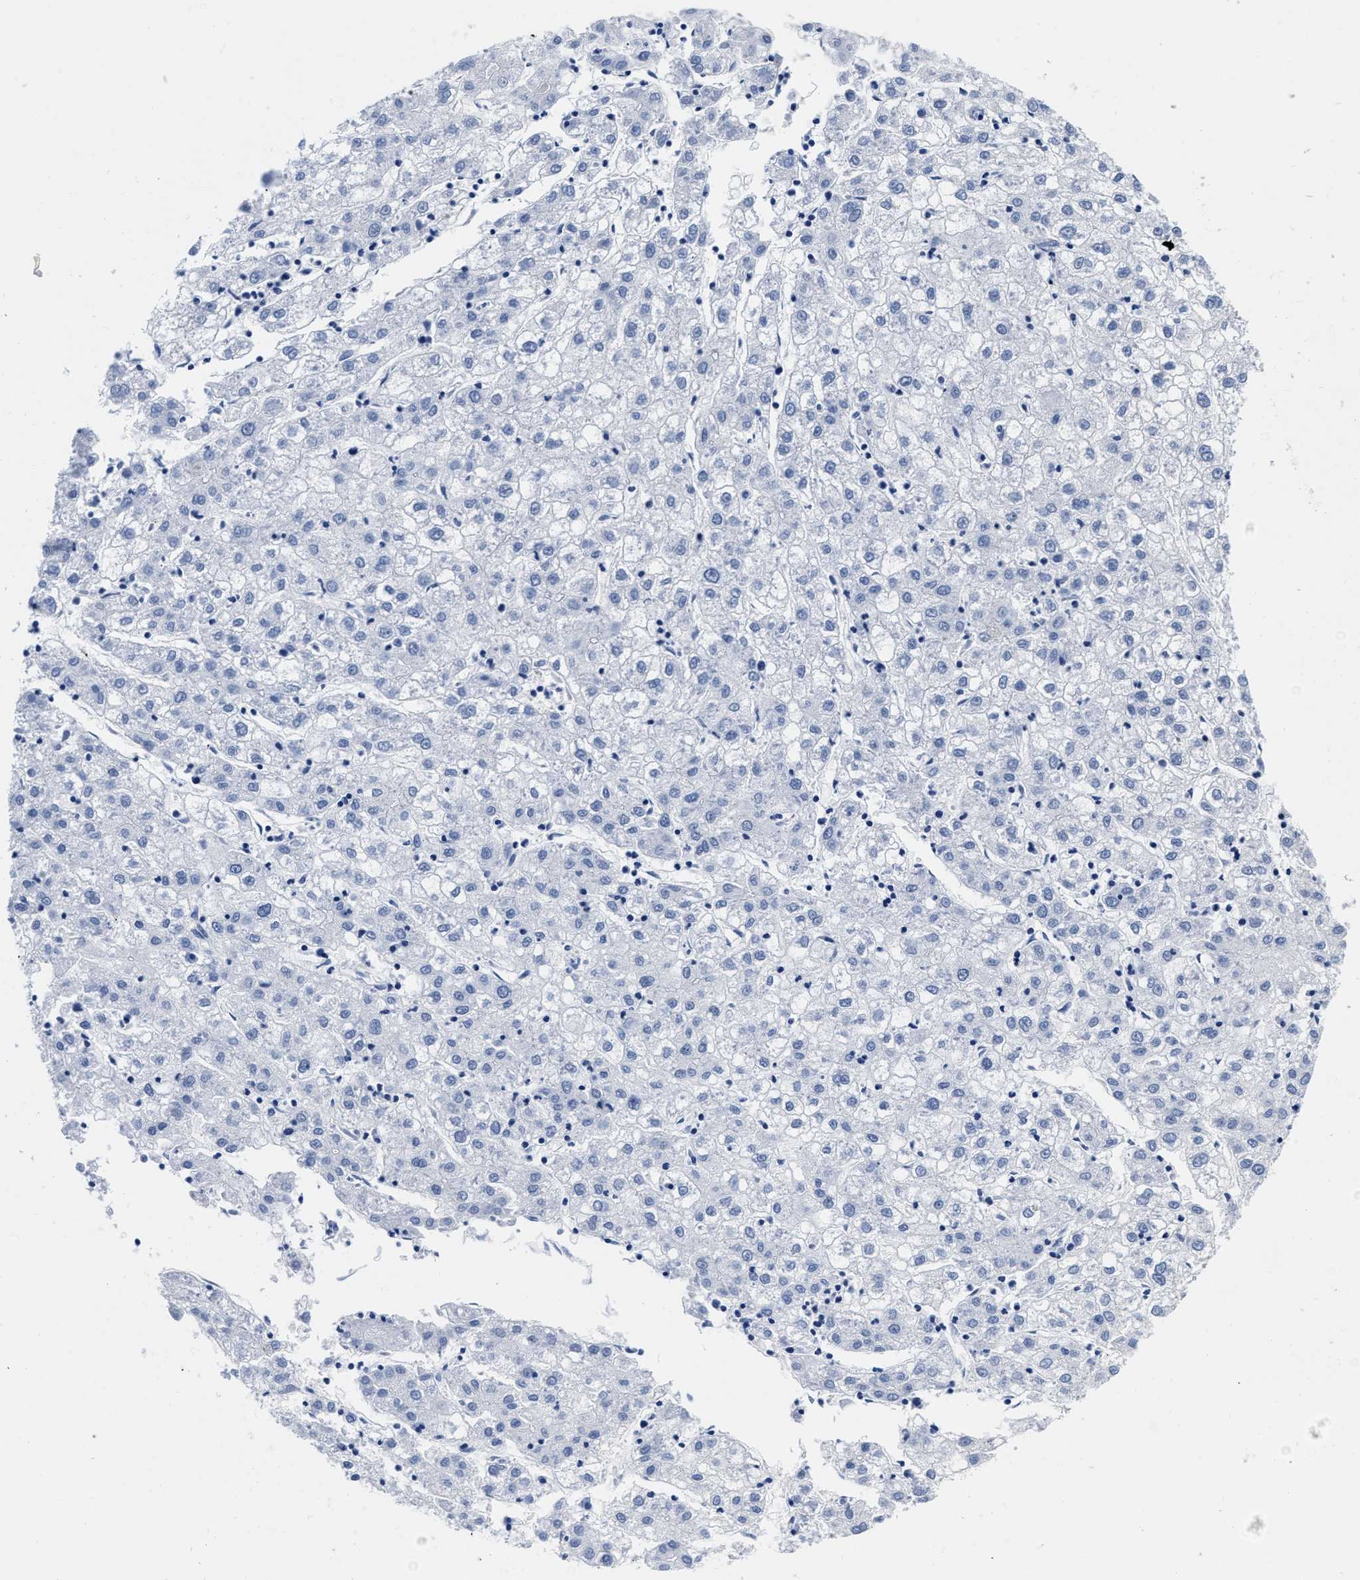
{"staining": {"intensity": "negative", "quantity": "none", "location": "none"}, "tissue": "liver cancer", "cell_type": "Tumor cells", "image_type": "cancer", "snomed": [{"axis": "morphology", "description": "Carcinoma, Hepatocellular, NOS"}, {"axis": "topography", "description": "Liver"}], "caption": "This is an IHC photomicrograph of hepatocellular carcinoma (liver). There is no expression in tumor cells.", "gene": "CER1", "patient": {"sex": "male", "age": 72}}